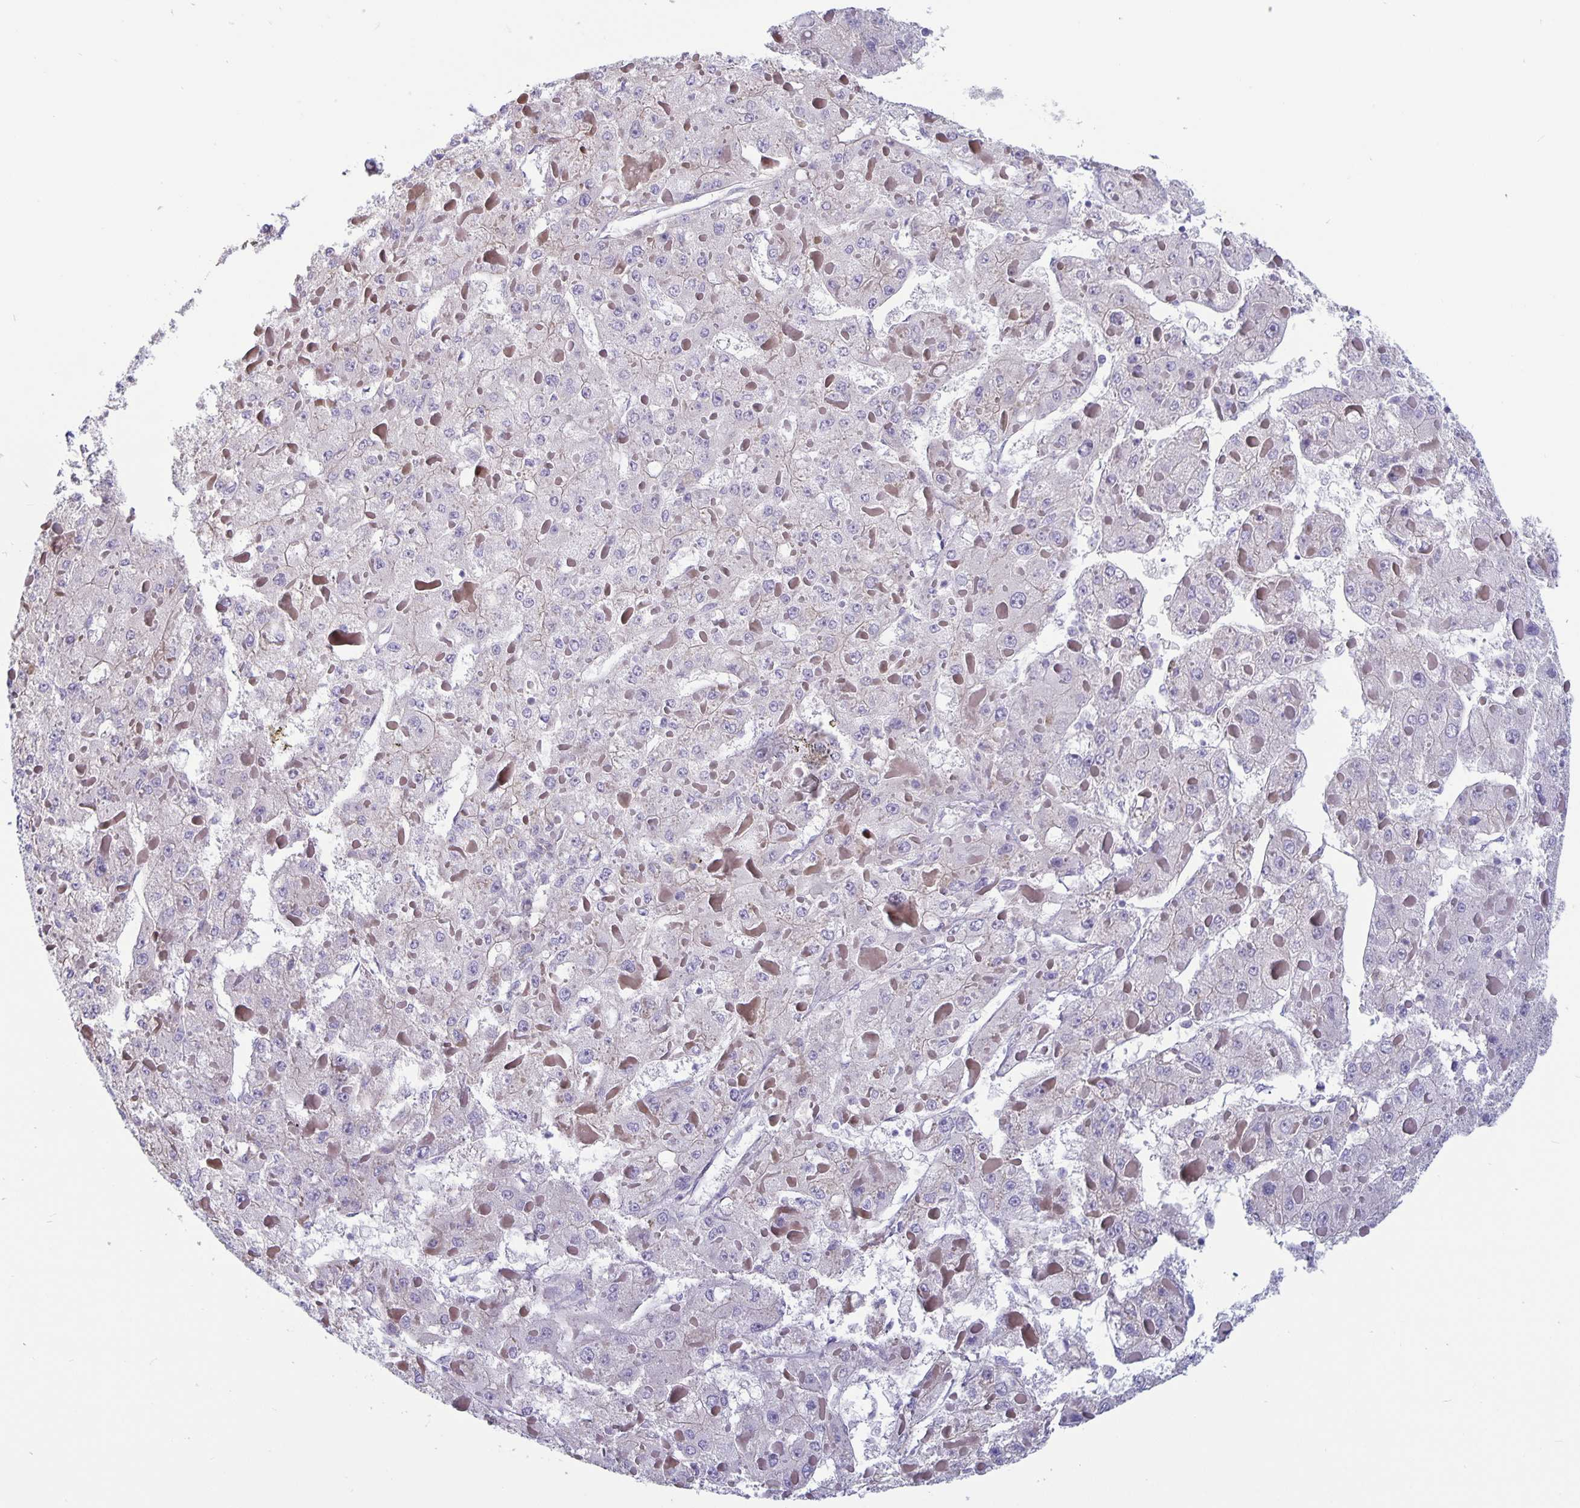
{"staining": {"intensity": "negative", "quantity": "none", "location": "none"}, "tissue": "liver cancer", "cell_type": "Tumor cells", "image_type": "cancer", "snomed": [{"axis": "morphology", "description": "Carcinoma, Hepatocellular, NOS"}, {"axis": "topography", "description": "Liver"}], "caption": "Immunohistochemistry (IHC) photomicrograph of neoplastic tissue: liver cancer stained with DAB demonstrates no significant protein positivity in tumor cells.", "gene": "PLCB3", "patient": {"sex": "female", "age": 73}}